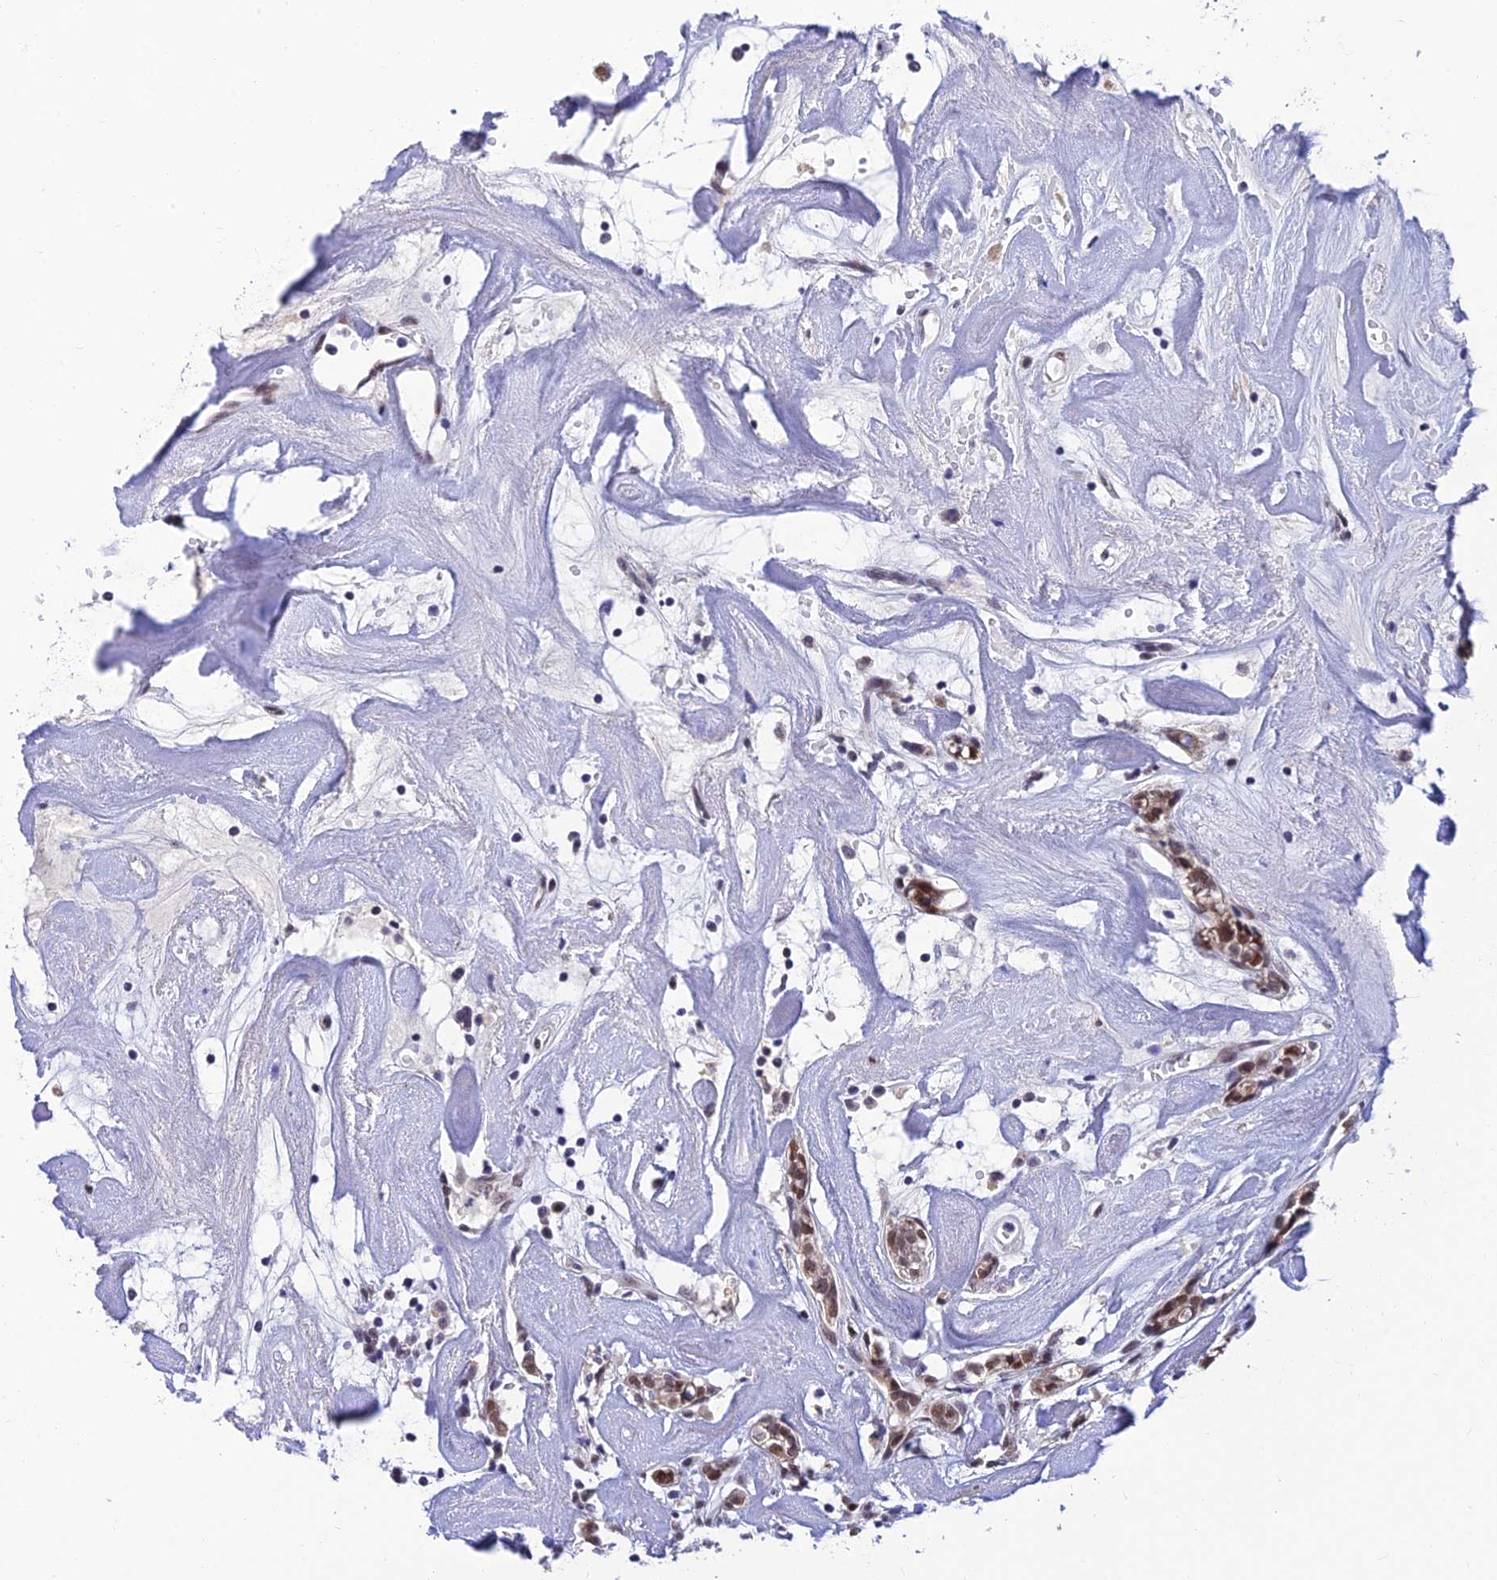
{"staining": {"intensity": "moderate", "quantity": ">75%", "location": "nuclear"}, "tissue": "head and neck cancer", "cell_type": "Tumor cells", "image_type": "cancer", "snomed": [{"axis": "morphology", "description": "Adenocarcinoma, NOS"}, {"axis": "topography", "description": "Salivary gland"}, {"axis": "topography", "description": "Head-Neck"}], "caption": "There is medium levels of moderate nuclear positivity in tumor cells of head and neck cancer, as demonstrated by immunohistochemical staining (brown color).", "gene": "C2orf49", "patient": {"sex": "female", "age": 65}}